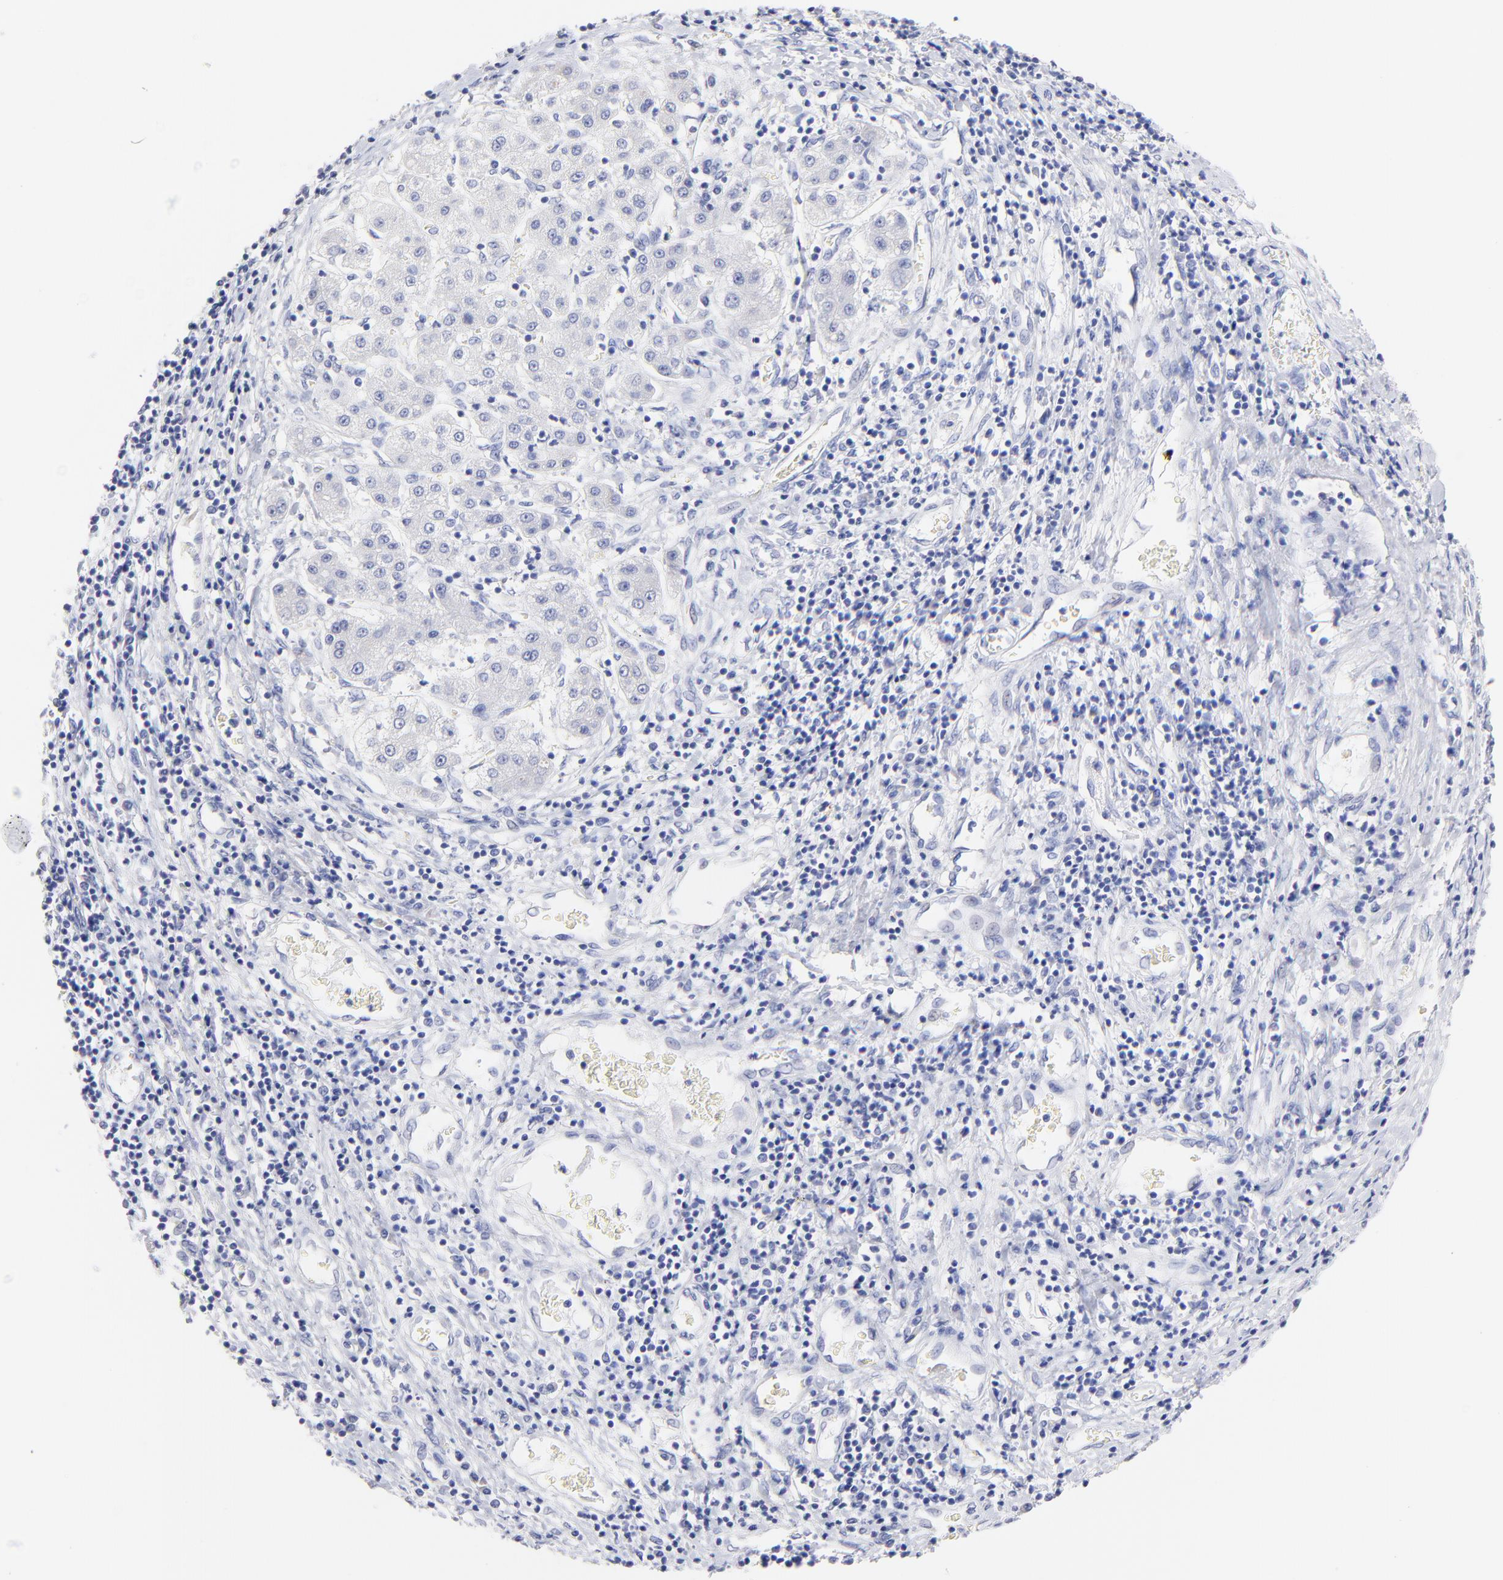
{"staining": {"intensity": "weak", "quantity": "<25%", "location": "cytoplasmic/membranous"}, "tissue": "liver cancer", "cell_type": "Tumor cells", "image_type": "cancer", "snomed": [{"axis": "morphology", "description": "Carcinoma, Hepatocellular, NOS"}, {"axis": "topography", "description": "Liver"}], "caption": "This is an immunohistochemistry (IHC) image of human hepatocellular carcinoma (liver). There is no positivity in tumor cells.", "gene": "CFAP57", "patient": {"sex": "male", "age": 24}}